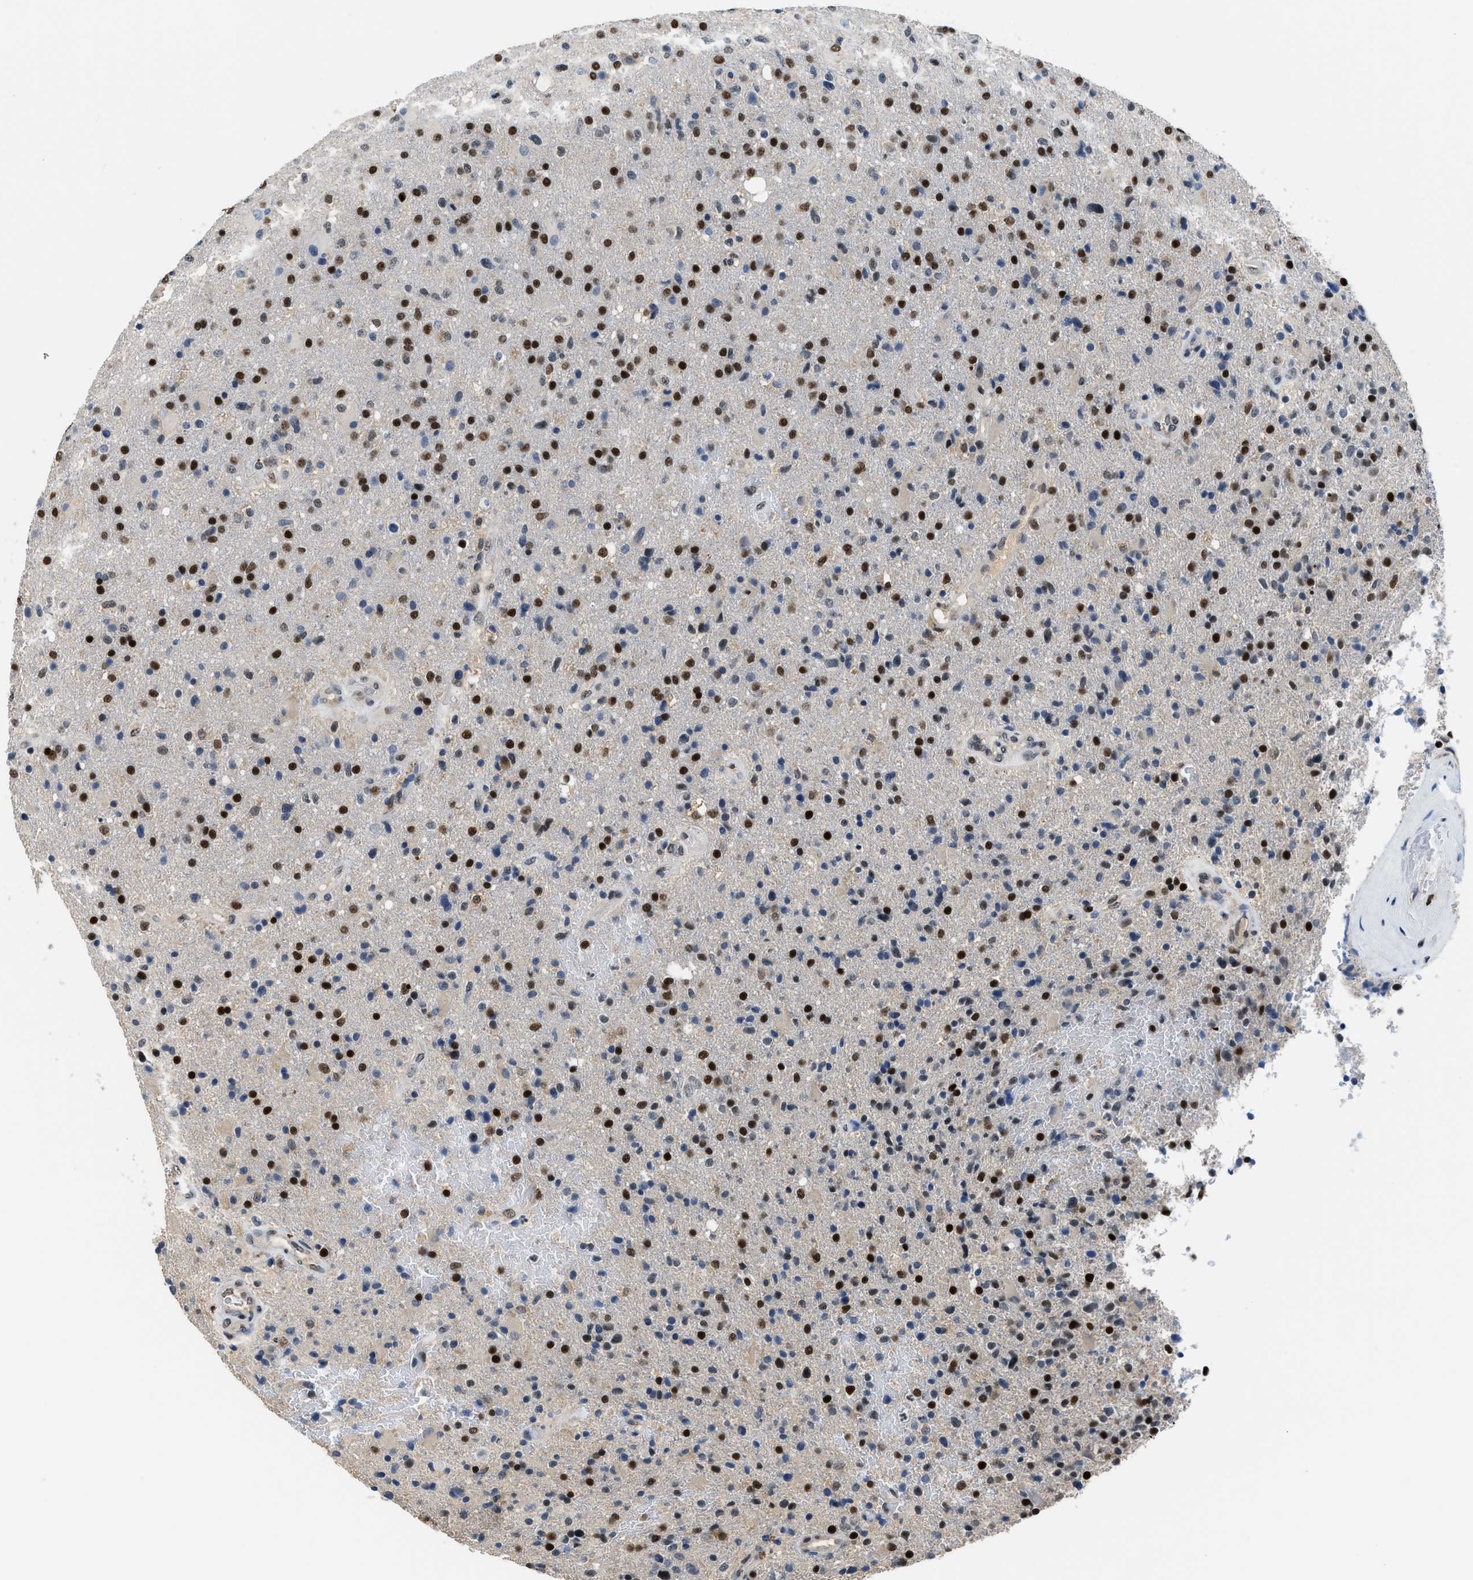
{"staining": {"intensity": "strong", "quantity": "25%-75%", "location": "nuclear"}, "tissue": "glioma", "cell_type": "Tumor cells", "image_type": "cancer", "snomed": [{"axis": "morphology", "description": "Glioma, malignant, High grade"}, {"axis": "topography", "description": "Brain"}], "caption": "Glioma tissue reveals strong nuclear positivity in approximately 25%-75% of tumor cells Using DAB (3,3'-diaminobenzidine) (brown) and hematoxylin (blue) stains, captured at high magnification using brightfield microscopy.", "gene": "ALX1", "patient": {"sex": "male", "age": 72}}